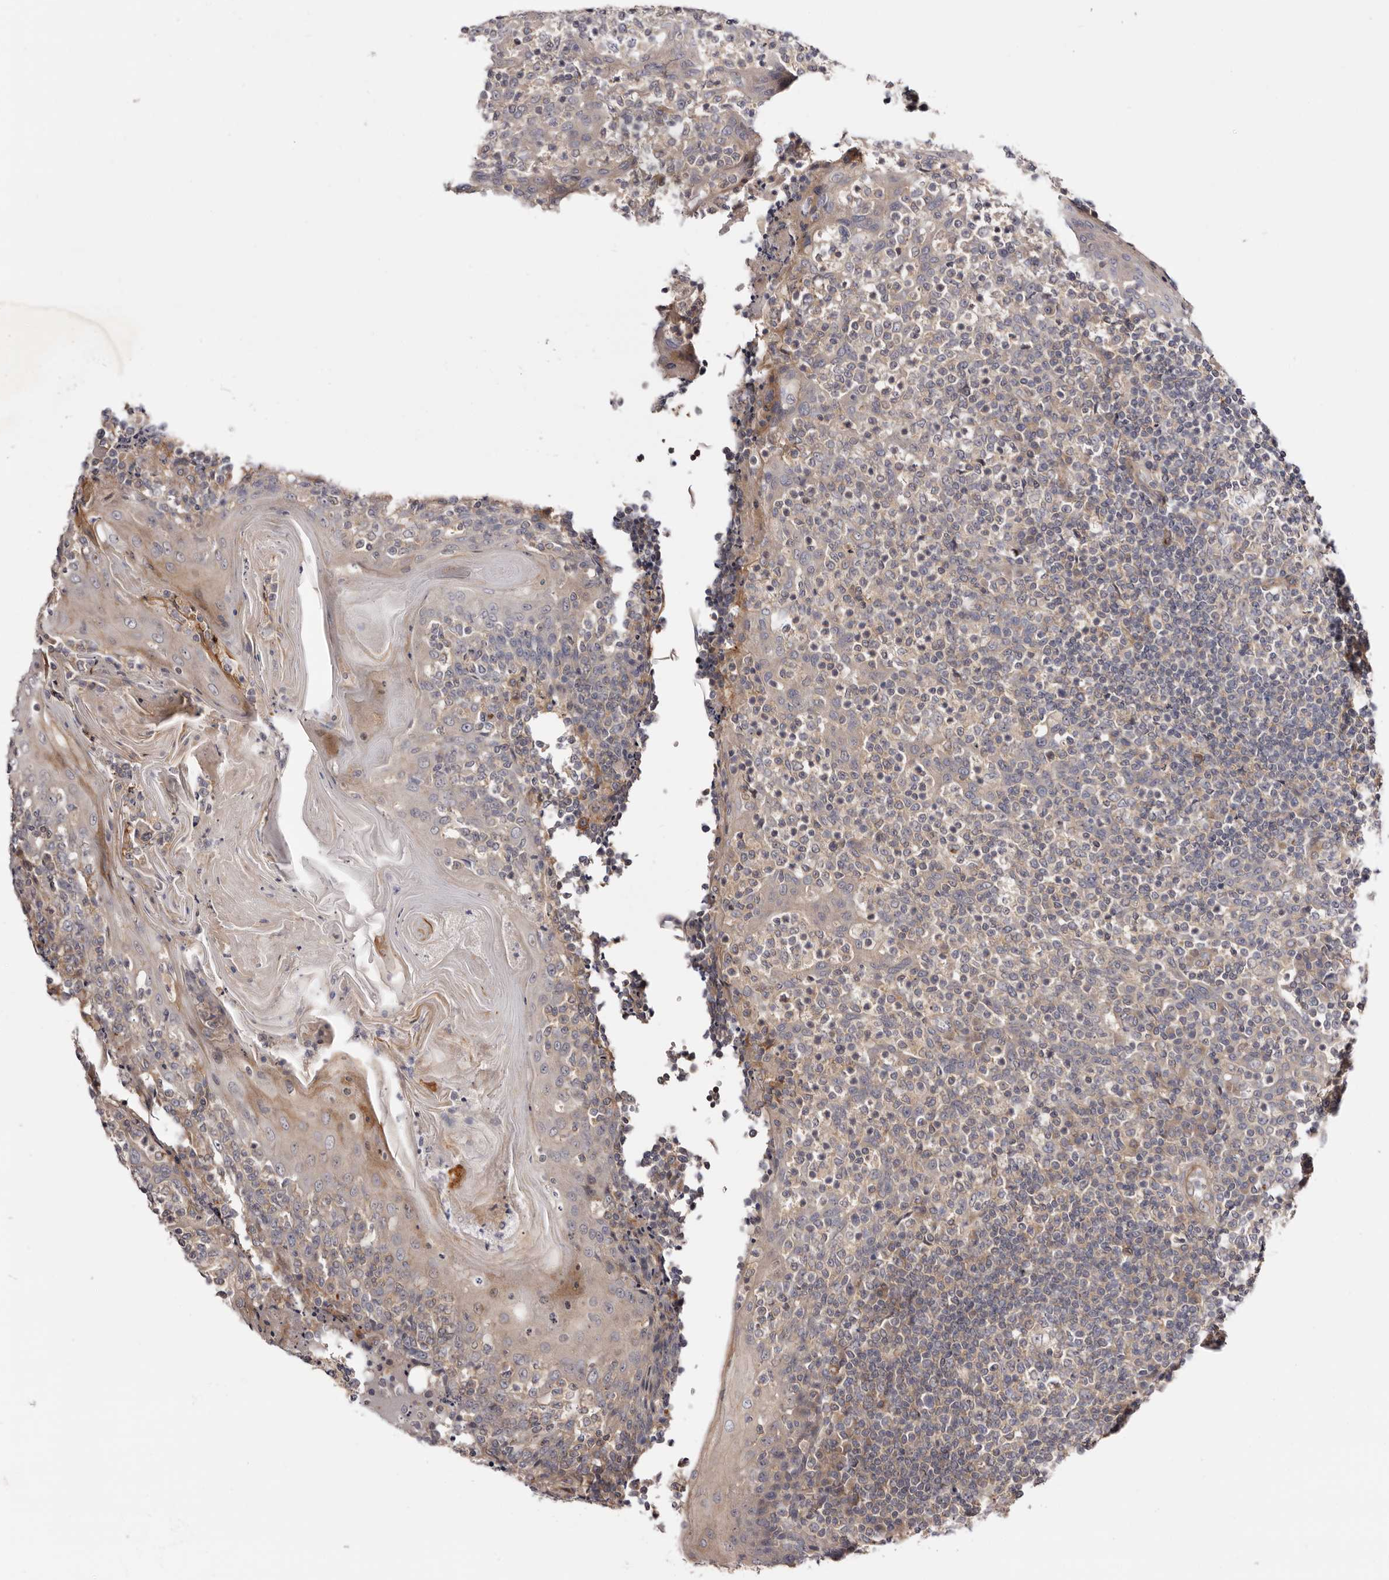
{"staining": {"intensity": "moderate", "quantity": "25%-75%", "location": "cytoplasmic/membranous"}, "tissue": "tonsil", "cell_type": "Germinal center cells", "image_type": "normal", "snomed": [{"axis": "morphology", "description": "Normal tissue, NOS"}, {"axis": "topography", "description": "Tonsil"}], "caption": "Immunohistochemistry image of benign tonsil: tonsil stained using immunohistochemistry (IHC) reveals medium levels of moderate protein expression localized specifically in the cytoplasmic/membranous of germinal center cells, appearing as a cytoplasmic/membranous brown color.", "gene": "PANK4", "patient": {"sex": "female", "age": 19}}